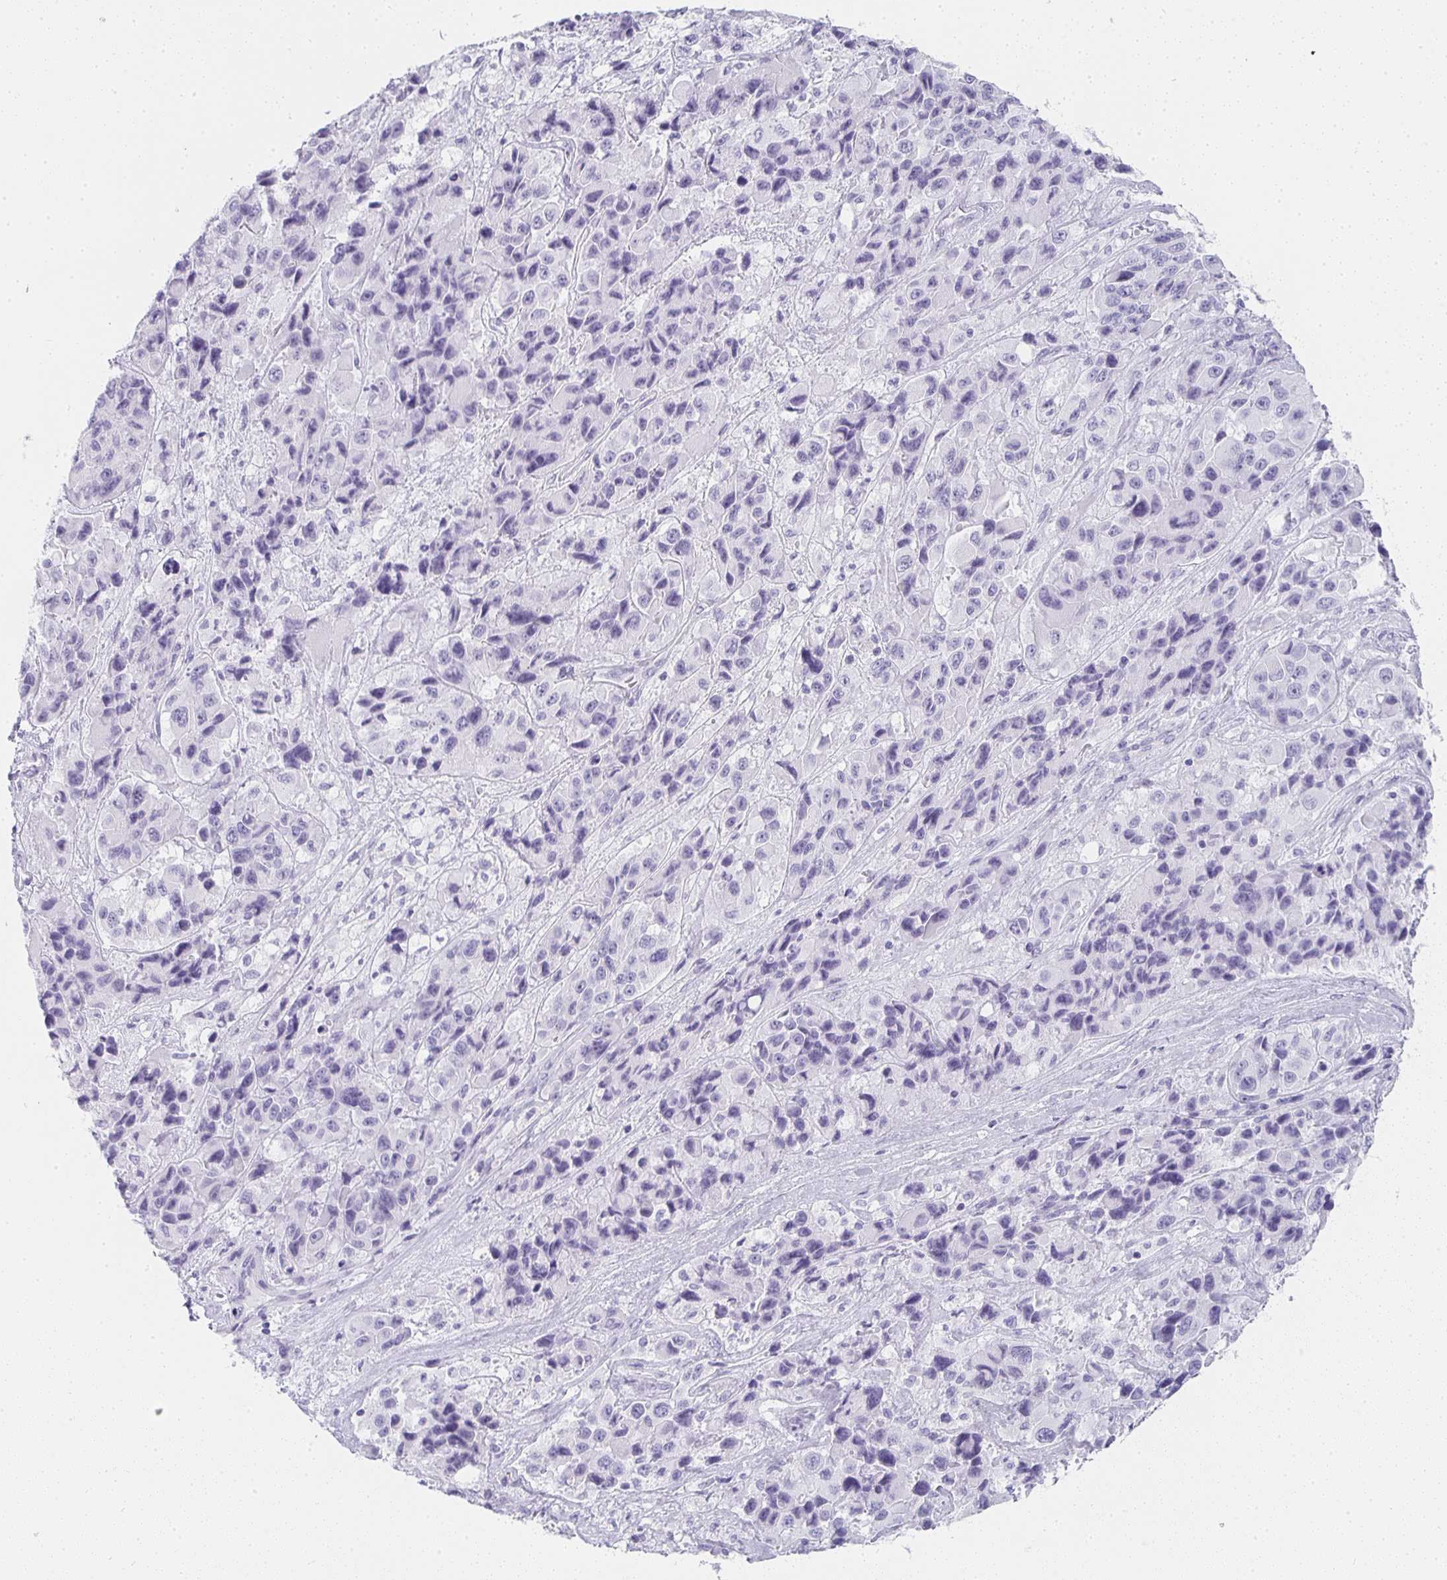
{"staining": {"intensity": "negative", "quantity": "none", "location": "none"}, "tissue": "melanoma", "cell_type": "Tumor cells", "image_type": "cancer", "snomed": [{"axis": "morphology", "description": "Malignant melanoma, Metastatic site"}, {"axis": "topography", "description": "Lymph node"}], "caption": "Tumor cells show no significant protein positivity in melanoma.", "gene": "TPSD1", "patient": {"sex": "female", "age": 65}}